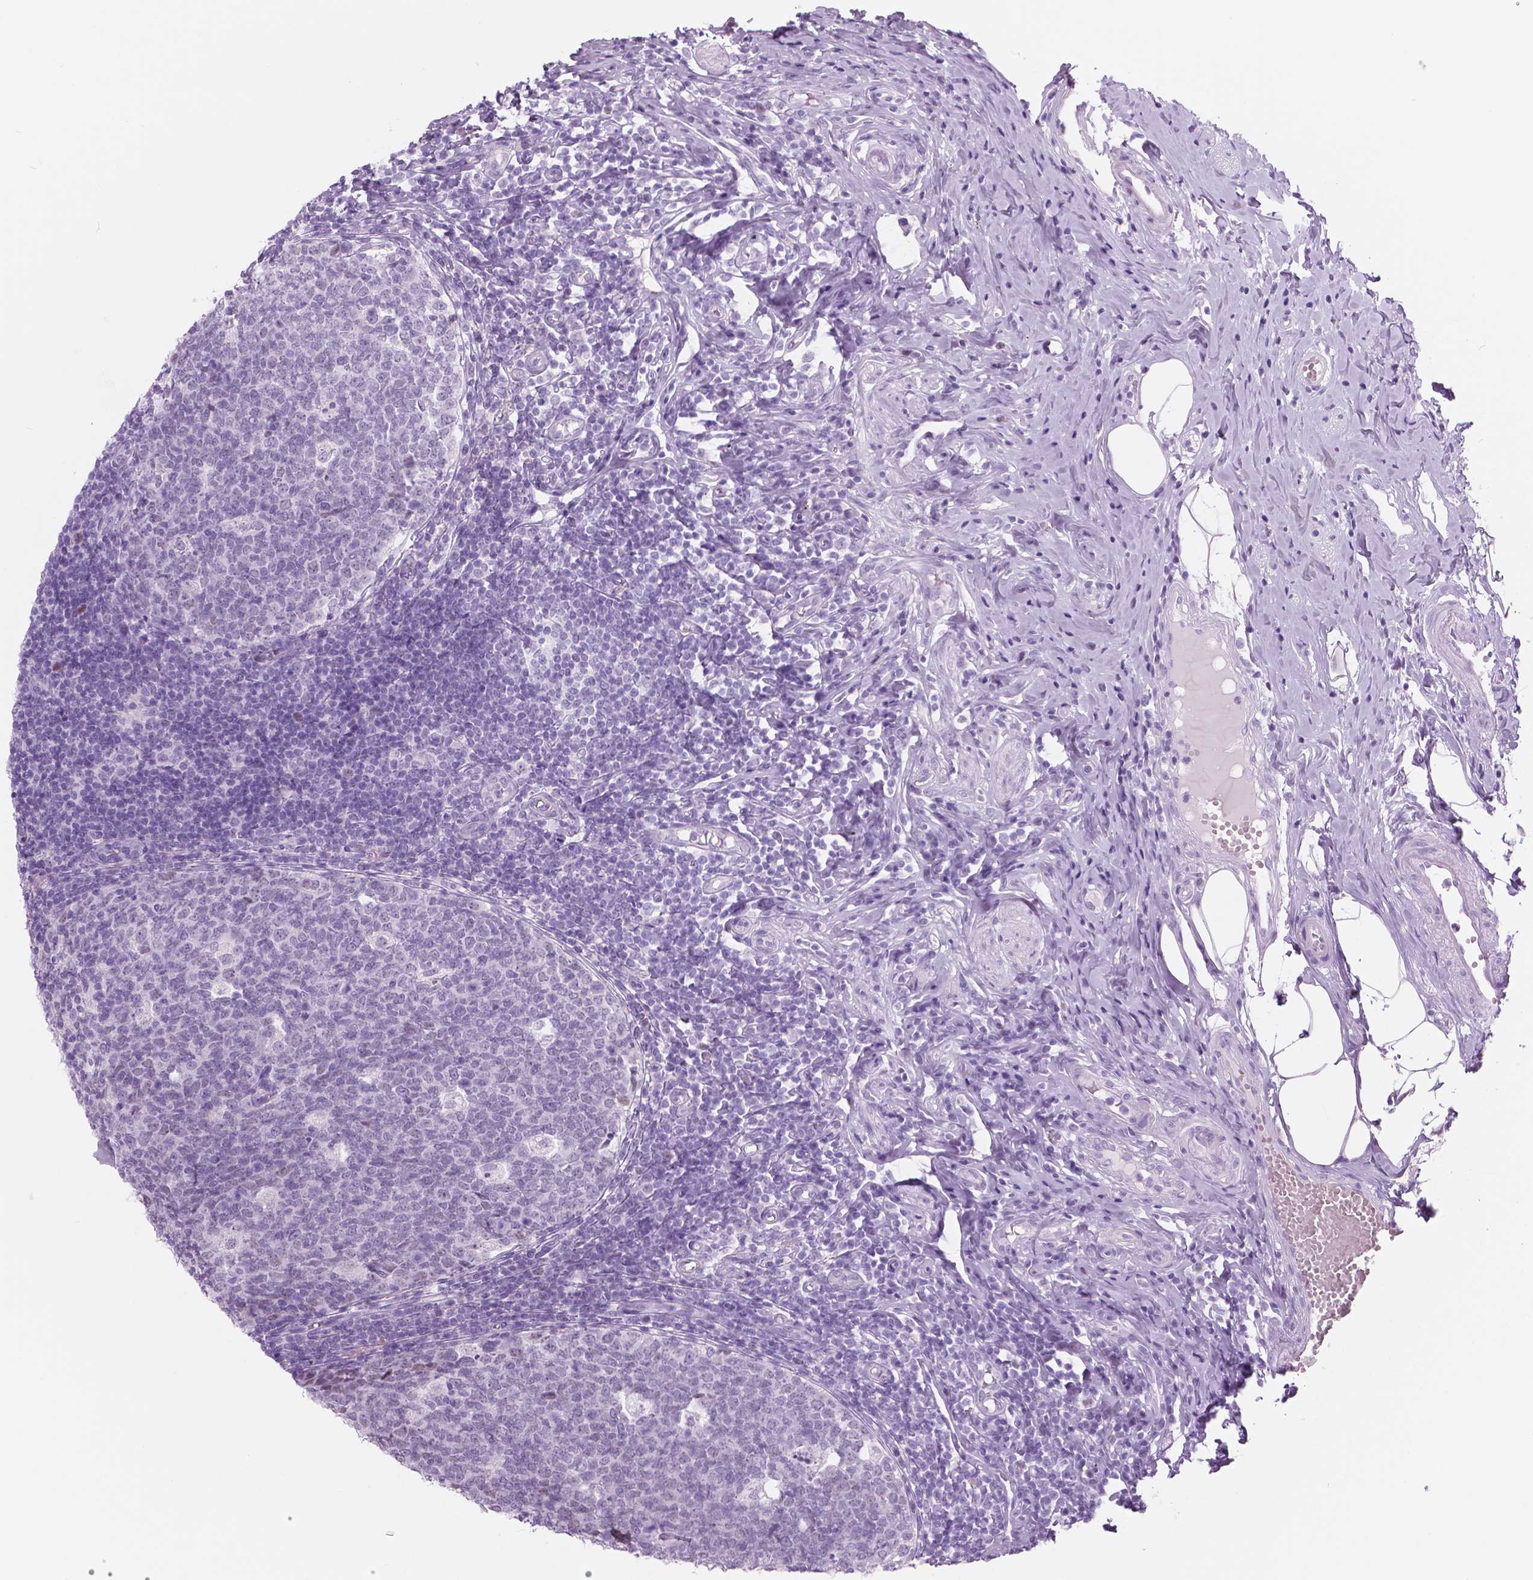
{"staining": {"intensity": "weak", "quantity": ">75%", "location": "nuclear"}, "tissue": "appendix", "cell_type": "Glandular cells", "image_type": "normal", "snomed": [{"axis": "morphology", "description": "Normal tissue, NOS"}, {"axis": "topography", "description": "Appendix"}], "caption": "Immunohistochemistry micrograph of unremarkable appendix: appendix stained using immunohistochemistry shows low levels of weak protein expression localized specifically in the nuclear of glandular cells, appearing as a nuclear brown color.", "gene": "SFTPD", "patient": {"sex": "male", "age": 18}}